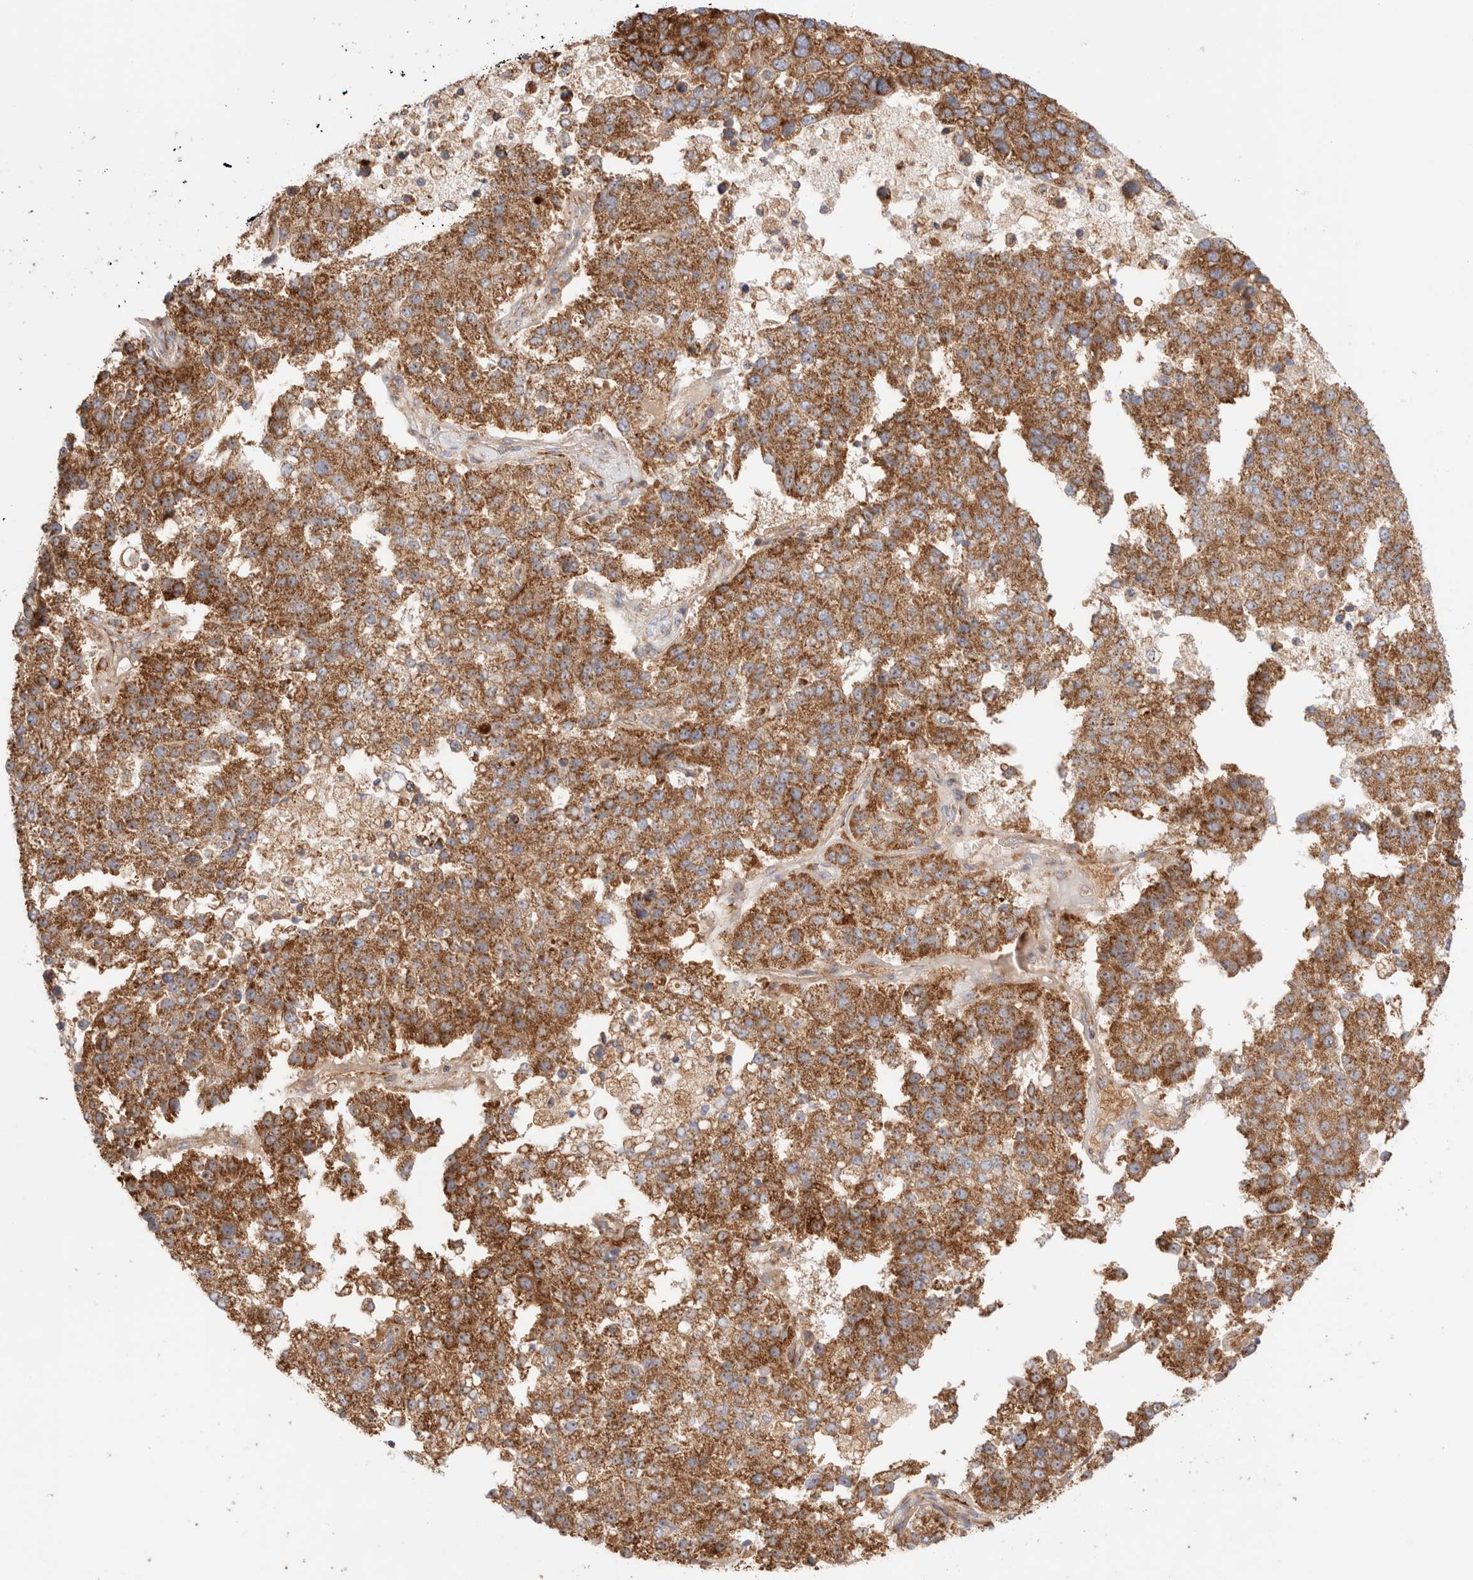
{"staining": {"intensity": "moderate", "quantity": ">75%", "location": "cytoplasmic/membranous"}, "tissue": "pancreatic cancer", "cell_type": "Tumor cells", "image_type": "cancer", "snomed": [{"axis": "morphology", "description": "Adenocarcinoma, NOS"}, {"axis": "topography", "description": "Pancreas"}], "caption": "Tumor cells demonstrate medium levels of moderate cytoplasmic/membranous expression in approximately >75% of cells in human pancreatic cancer (adenocarcinoma).", "gene": "UTS2B", "patient": {"sex": "female", "age": 61}}